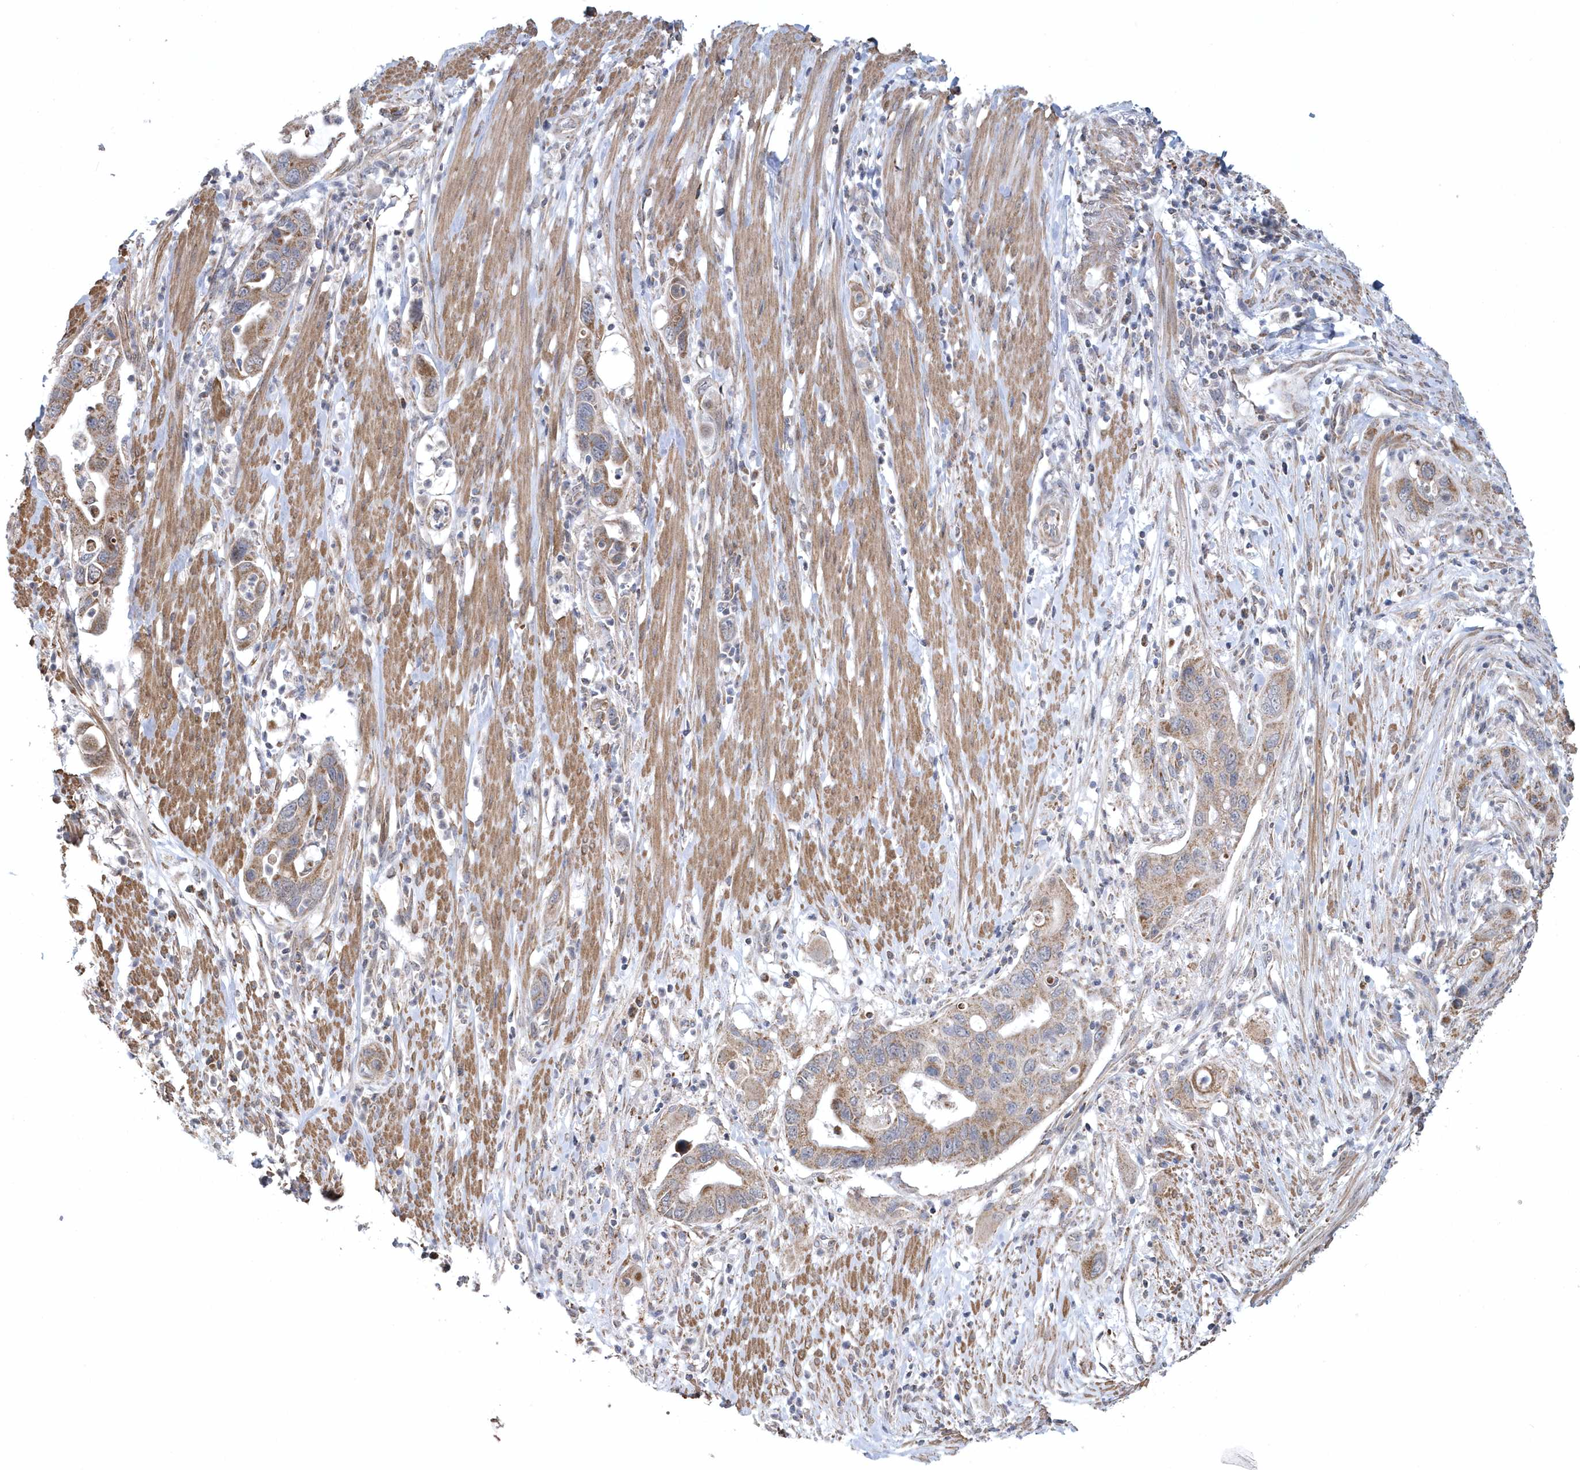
{"staining": {"intensity": "moderate", "quantity": ">75%", "location": "cytoplasmic/membranous"}, "tissue": "pancreatic cancer", "cell_type": "Tumor cells", "image_type": "cancer", "snomed": [{"axis": "morphology", "description": "Adenocarcinoma, NOS"}, {"axis": "topography", "description": "Pancreas"}], "caption": "IHC of pancreatic cancer (adenocarcinoma) demonstrates medium levels of moderate cytoplasmic/membranous staining in about >75% of tumor cells. The protein is stained brown, and the nuclei are stained in blue (DAB (3,3'-diaminobenzidine) IHC with brightfield microscopy, high magnification).", "gene": "SLX9", "patient": {"sex": "female", "age": 71}}